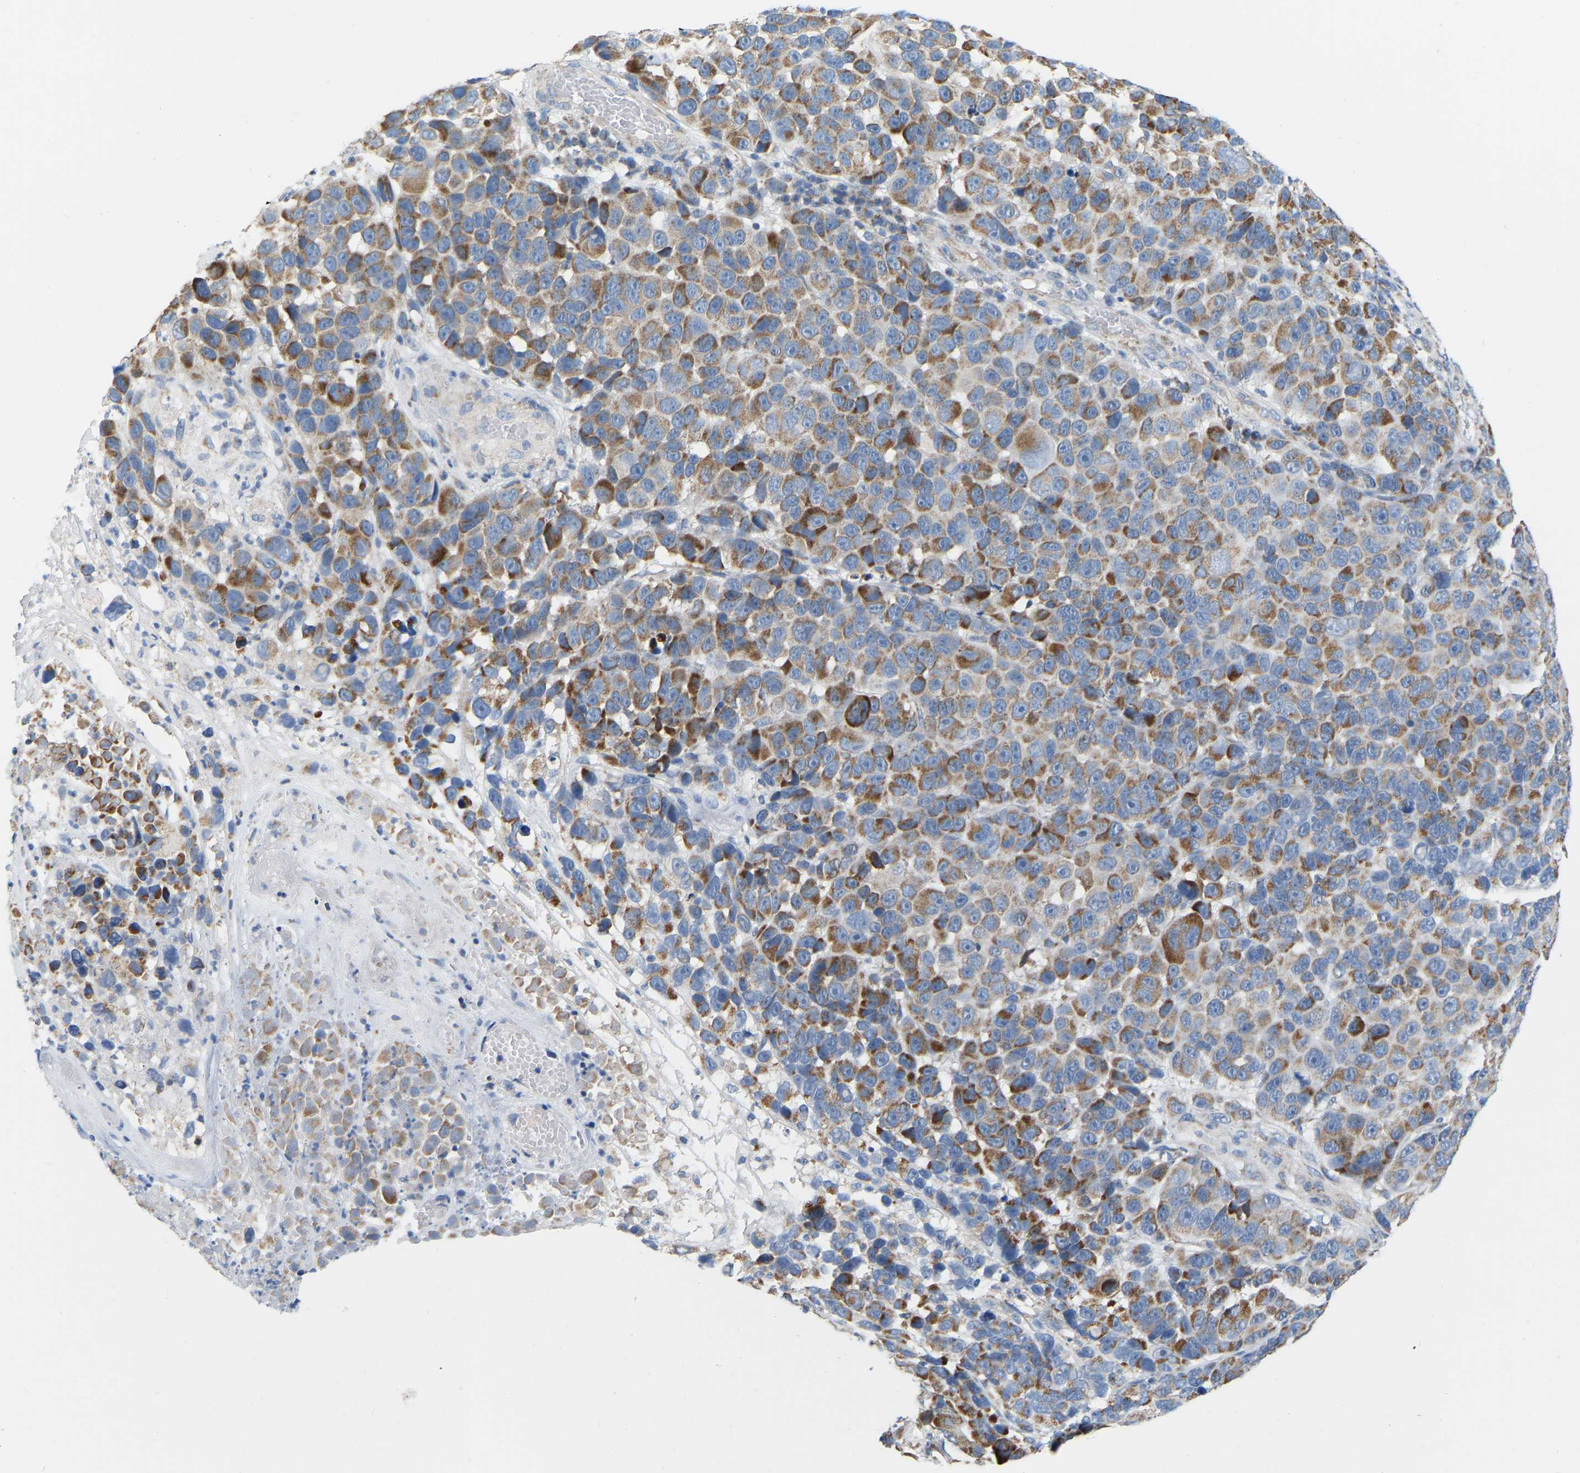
{"staining": {"intensity": "moderate", "quantity": ">75%", "location": "cytoplasmic/membranous"}, "tissue": "melanoma", "cell_type": "Tumor cells", "image_type": "cancer", "snomed": [{"axis": "morphology", "description": "Malignant melanoma, NOS"}, {"axis": "topography", "description": "Skin"}], "caption": "Malignant melanoma stained with a protein marker reveals moderate staining in tumor cells.", "gene": "CBLB", "patient": {"sex": "male", "age": 53}}